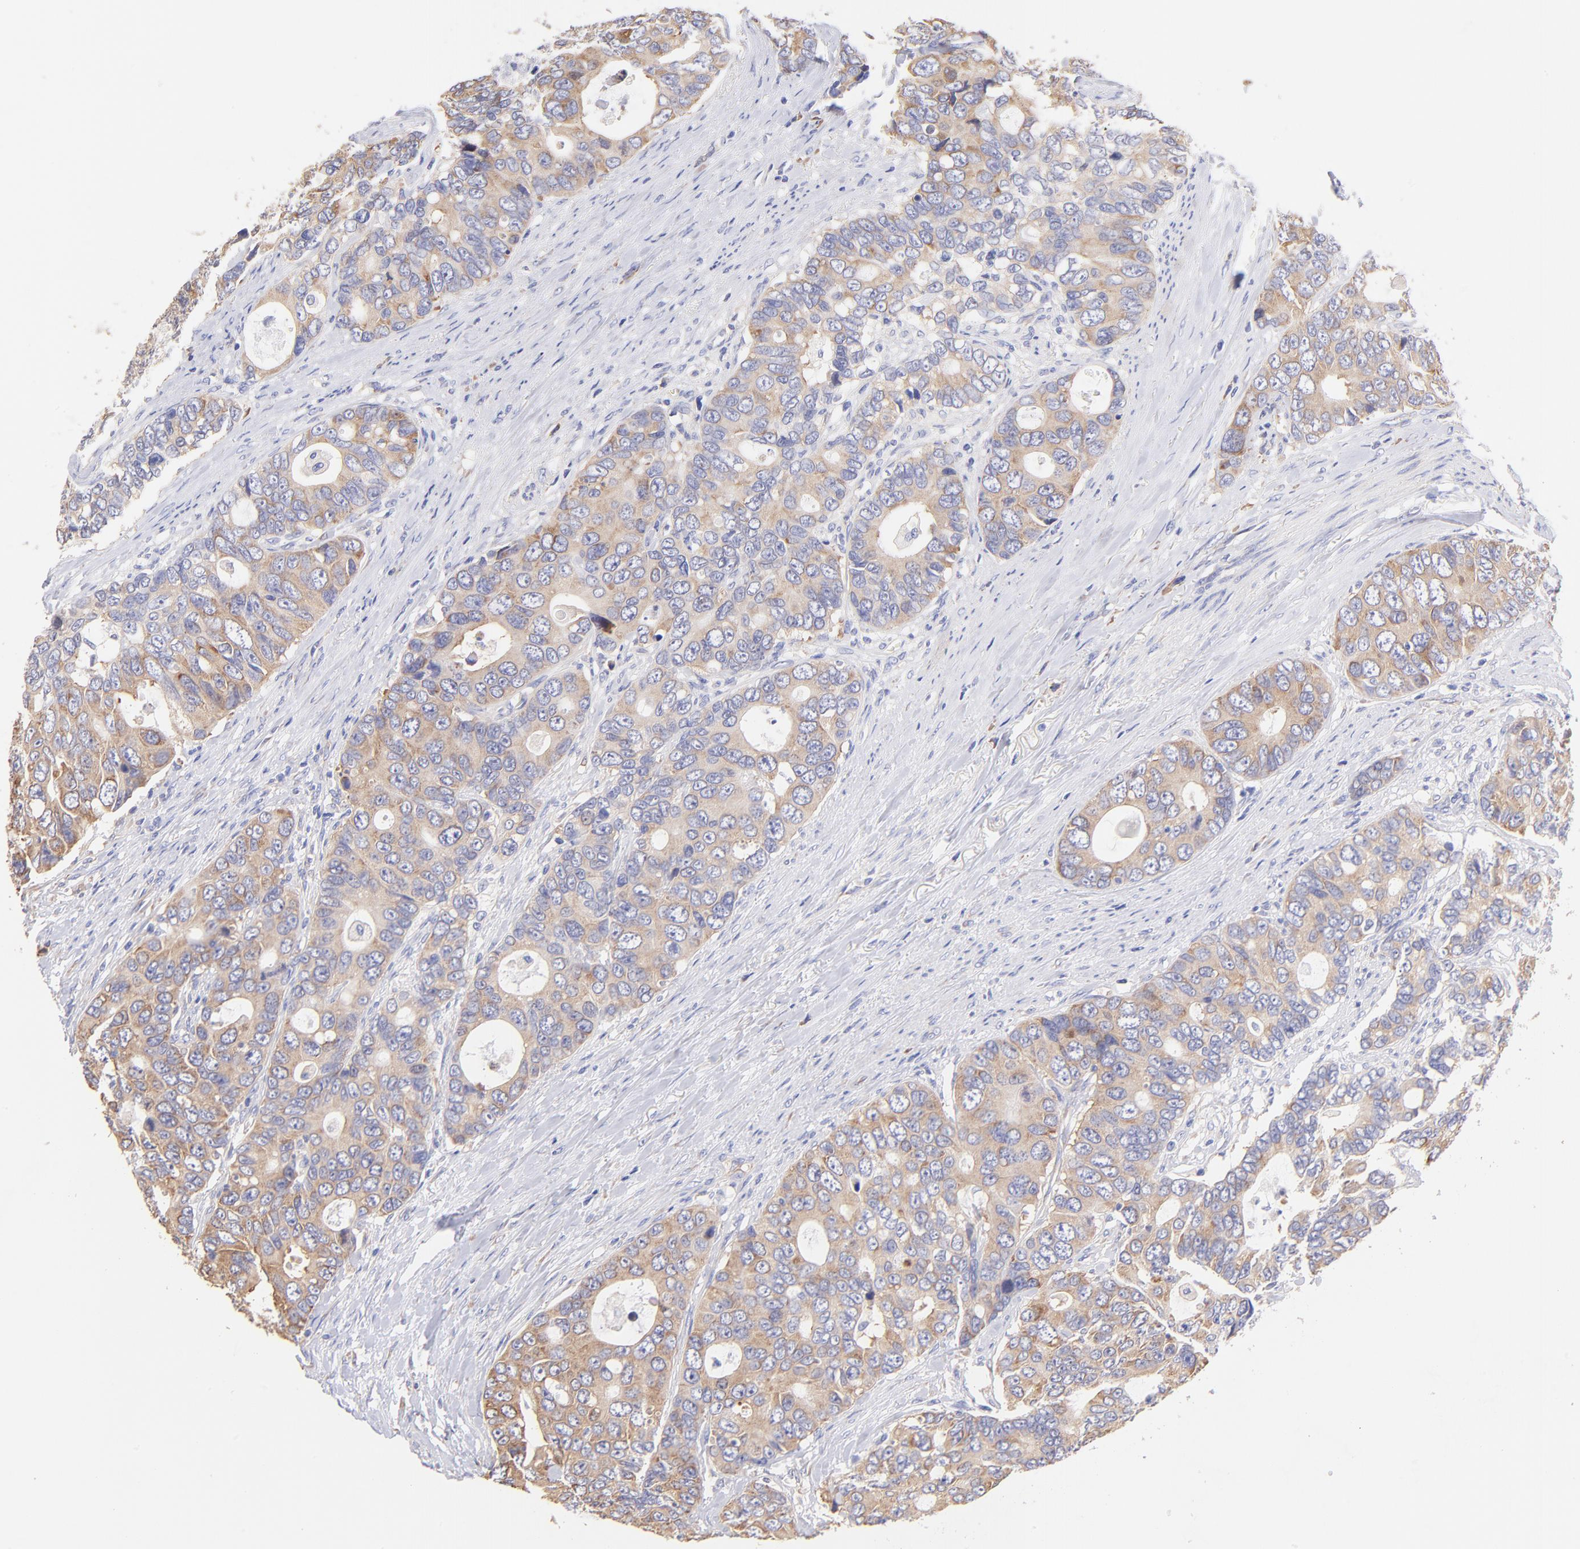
{"staining": {"intensity": "moderate", "quantity": ">75%", "location": "cytoplasmic/membranous"}, "tissue": "colorectal cancer", "cell_type": "Tumor cells", "image_type": "cancer", "snomed": [{"axis": "morphology", "description": "Adenocarcinoma, NOS"}, {"axis": "topography", "description": "Rectum"}], "caption": "Human colorectal cancer stained with a protein marker reveals moderate staining in tumor cells.", "gene": "RPL30", "patient": {"sex": "female", "age": 67}}